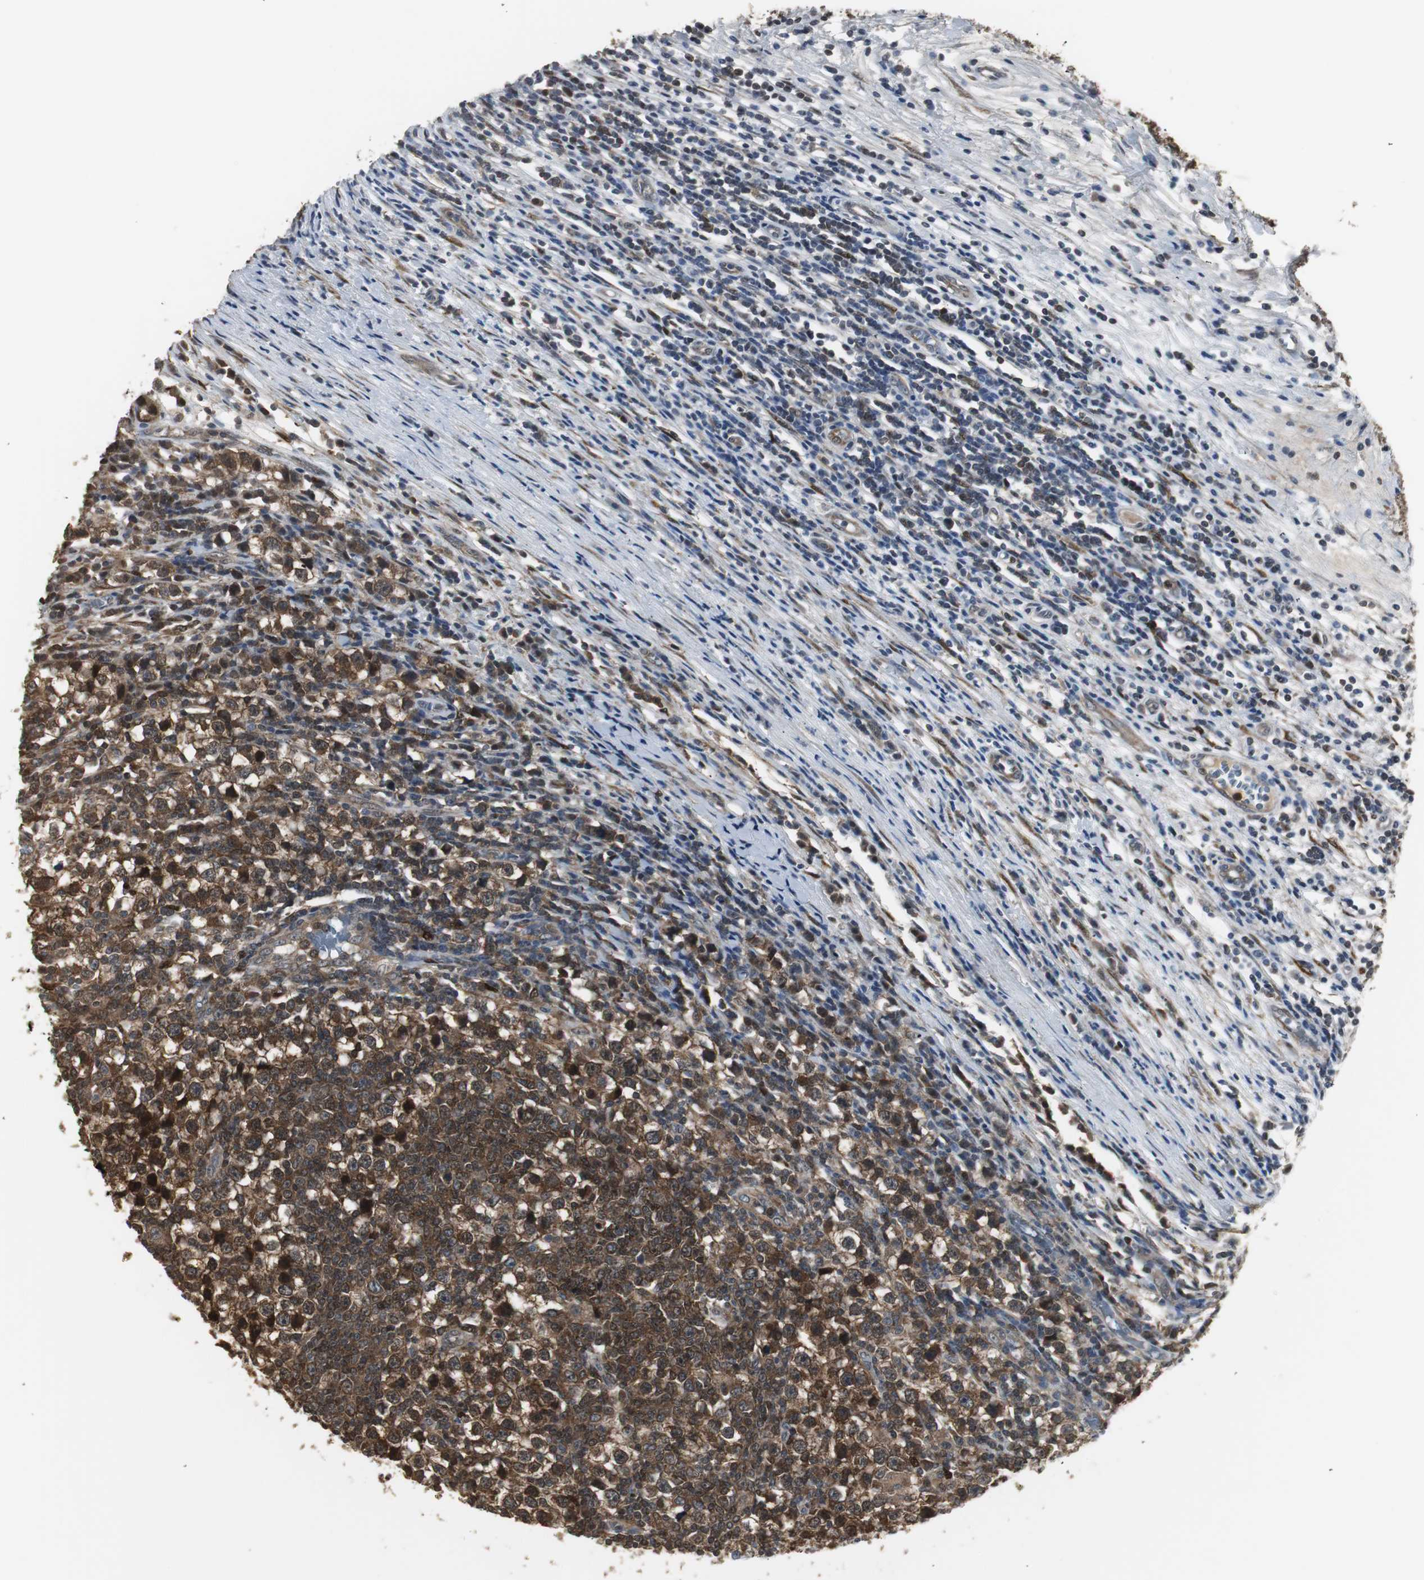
{"staining": {"intensity": "strong", "quantity": ">75%", "location": "cytoplasmic/membranous,nuclear"}, "tissue": "testis cancer", "cell_type": "Tumor cells", "image_type": "cancer", "snomed": [{"axis": "morphology", "description": "Seminoma, NOS"}, {"axis": "topography", "description": "Testis"}], "caption": "Testis cancer (seminoma) stained with DAB IHC displays high levels of strong cytoplasmic/membranous and nuclear positivity in about >75% of tumor cells. Nuclei are stained in blue.", "gene": "PLIN3", "patient": {"sex": "male", "age": 65}}